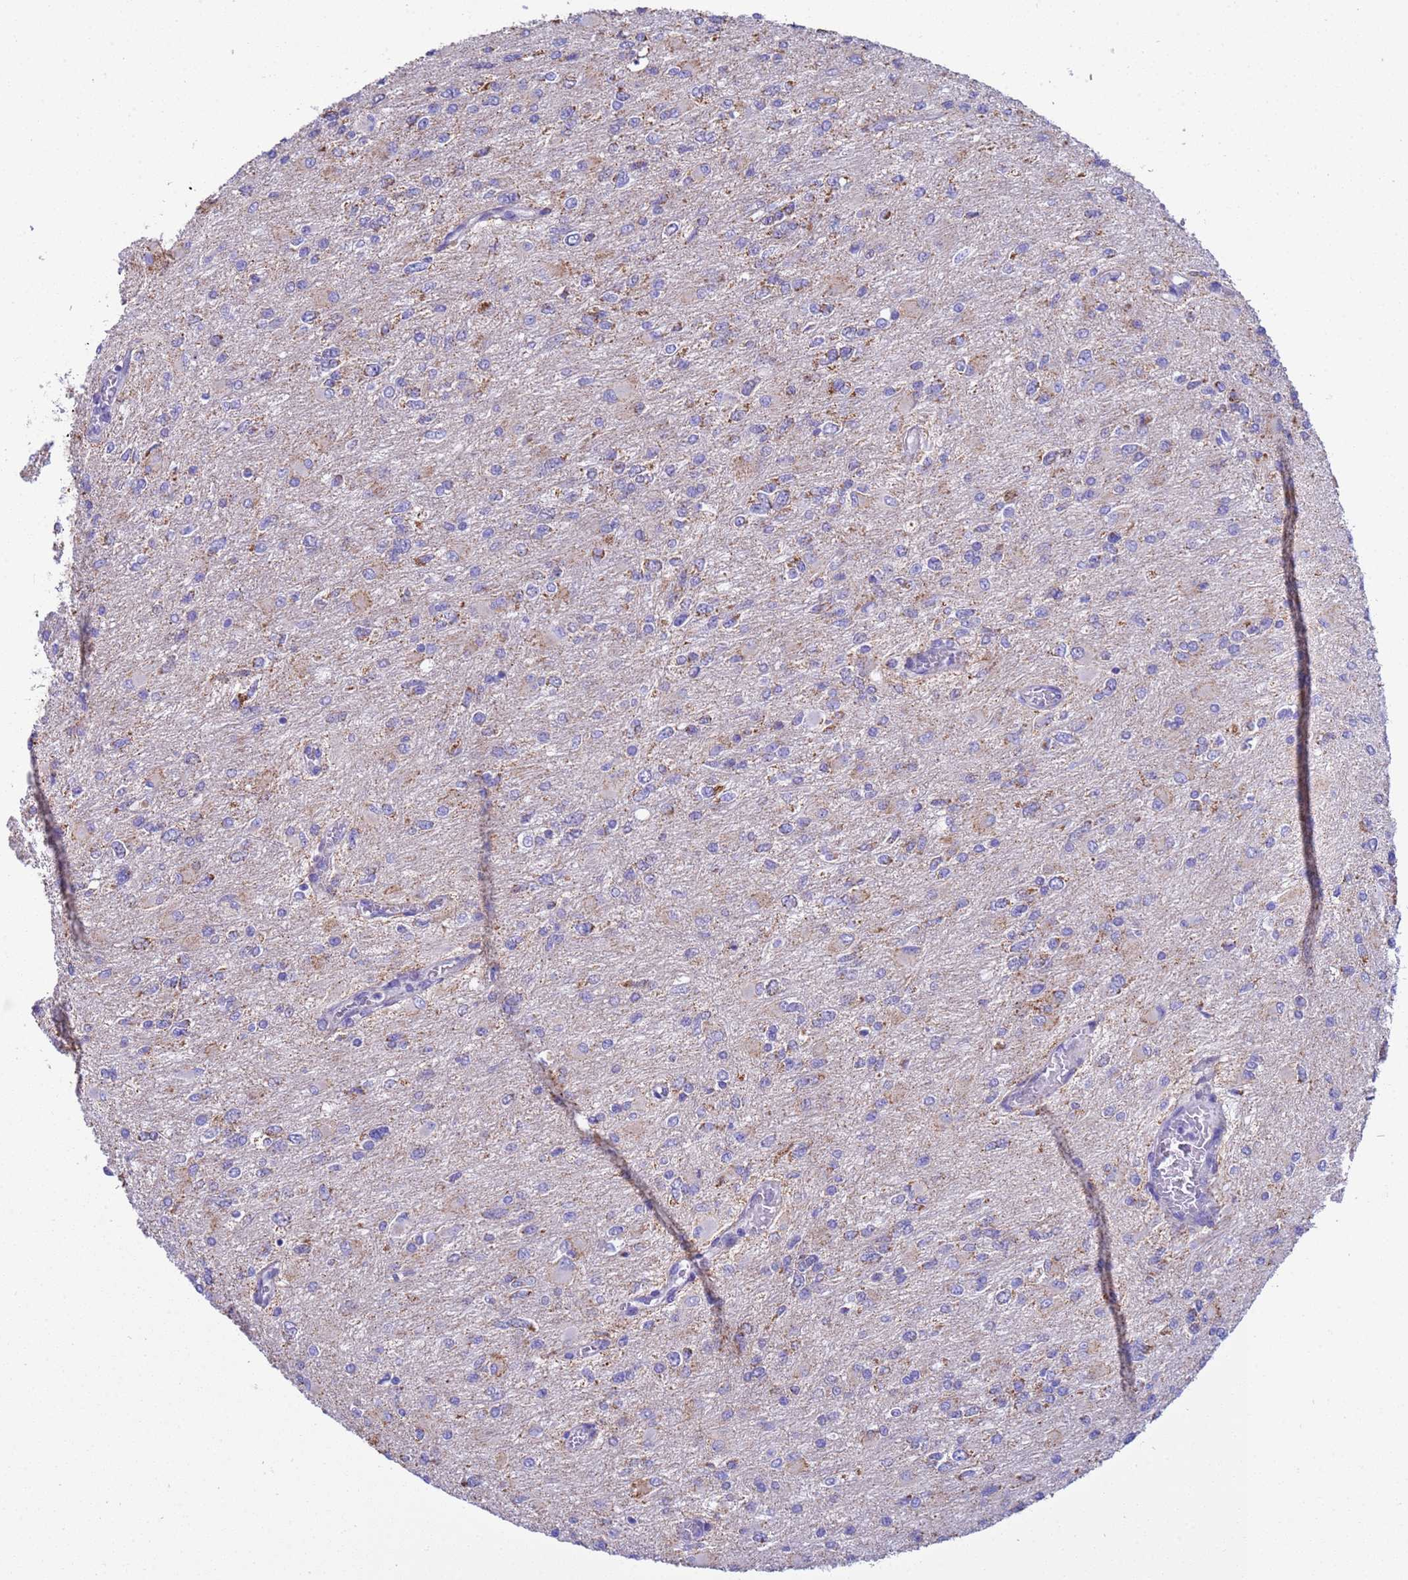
{"staining": {"intensity": "negative", "quantity": "none", "location": "none"}, "tissue": "glioma", "cell_type": "Tumor cells", "image_type": "cancer", "snomed": [{"axis": "morphology", "description": "Glioma, malignant, High grade"}, {"axis": "topography", "description": "Cerebral cortex"}], "caption": "High-grade glioma (malignant) was stained to show a protein in brown. There is no significant expression in tumor cells.", "gene": "RNF165", "patient": {"sex": "female", "age": 36}}